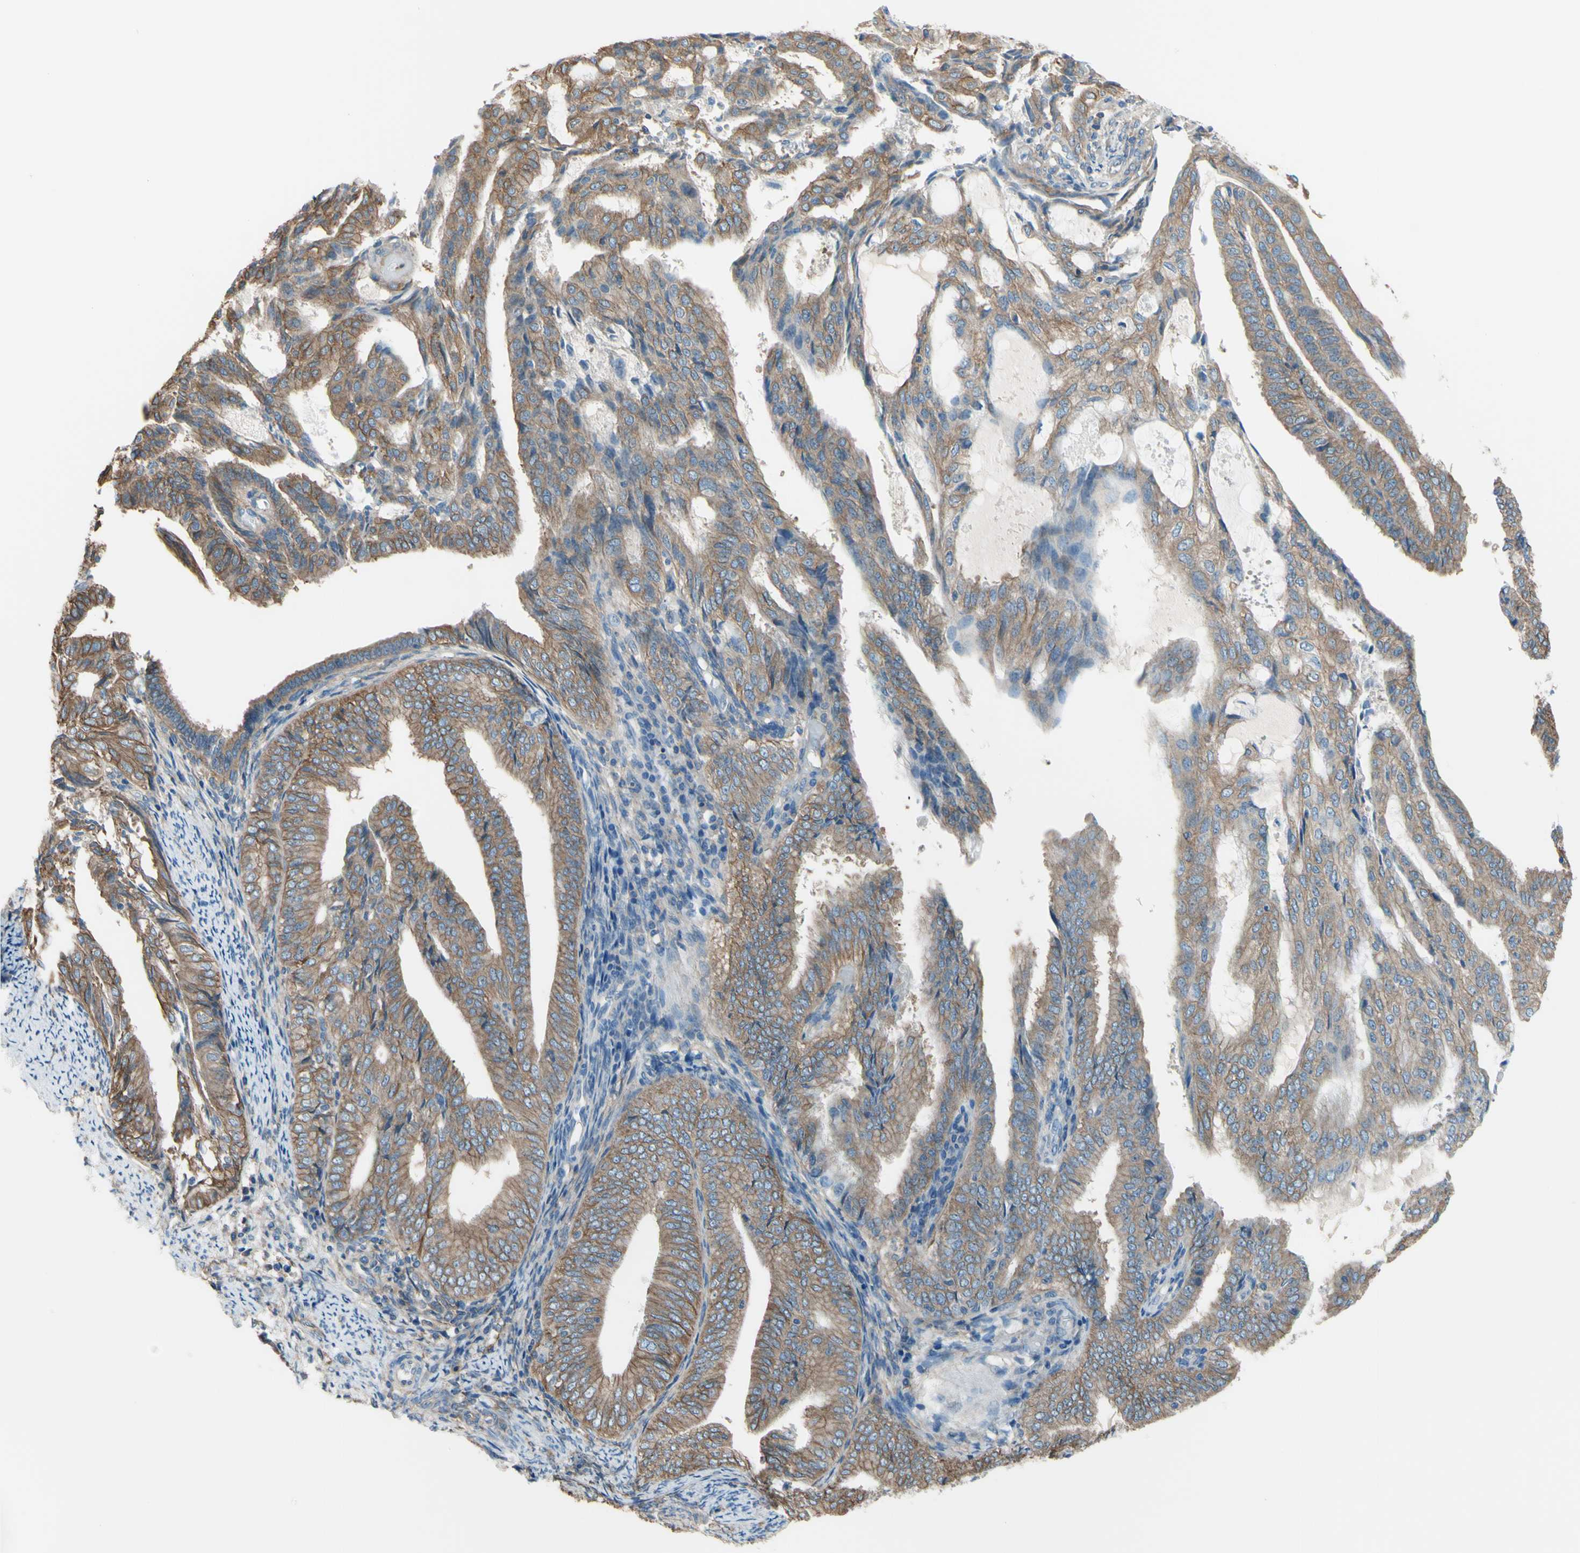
{"staining": {"intensity": "moderate", "quantity": ">75%", "location": "cytoplasmic/membranous"}, "tissue": "endometrial cancer", "cell_type": "Tumor cells", "image_type": "cancer", "snomed": [{"axis": "morphology", "description": "Adenocarcinoma, NOS"}, {"axis": "topography", "description": "Endometrium"}], "caption": "Approximately >75% of tumor cells in adenocarcinoma (endometrial) reveal moderate cytoplasmic/membranous protein staining as visualized by brown immunohistochemical staining.", "gene": "ADD1", "patient": {"sex": "female", "age": 58}}